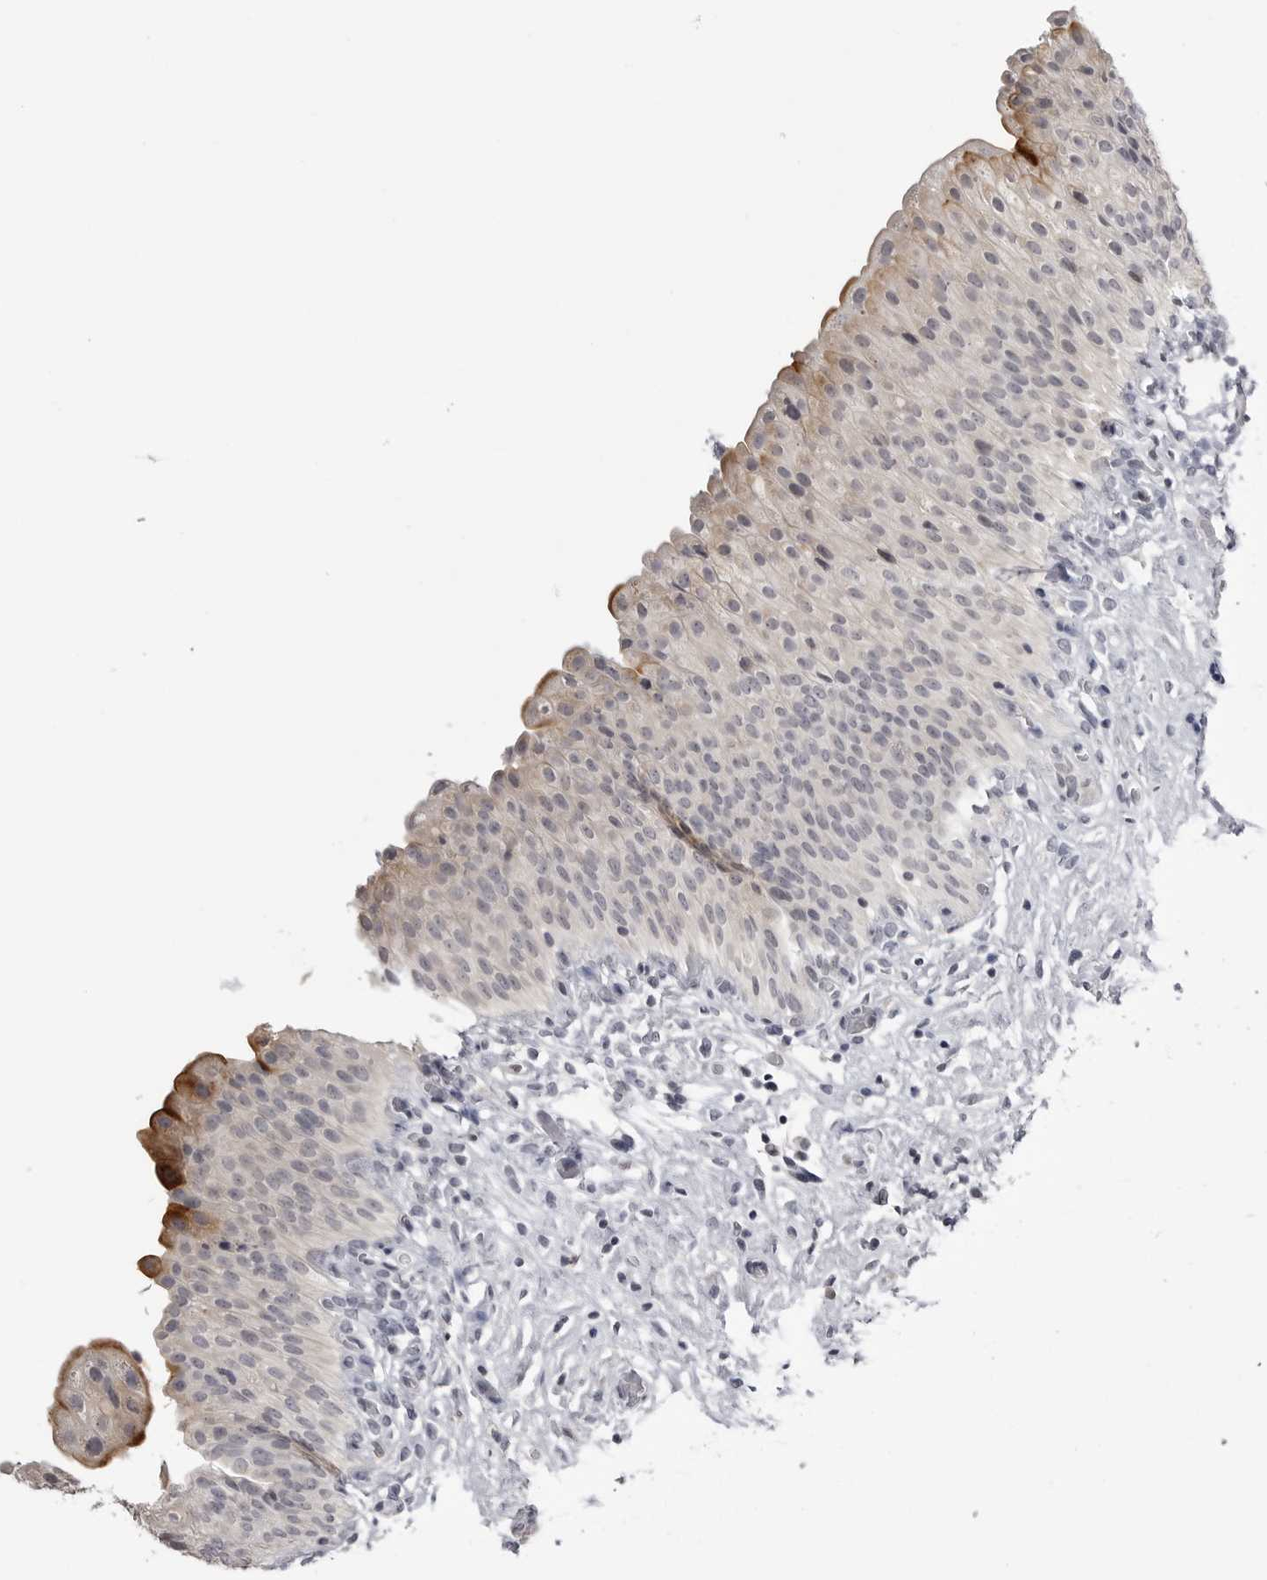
{"staining": {"intensity": "moderate", "quantity": "<25%", "location": "cytoplasmic/membranous"}, "tissue": "urinary bladder", "cell_type": "Urothelial cells", "image_type": "normal", "snomed": [{"axis": "morphology", "description": "Normal tissue, NOS"}, {"axis": "morphology", "description": "Urothelial carcinoma, High grade"}, {"axis": "topography", "description": "Urinary bladder"}], "caption": "Protein staining displays moderate cytoplasmic/membranous positivity in approximately <25% of urothelial cells in benign urinary bladder.", "gene": "GPN2", "patient": {"sex": "male", "age": 46}}